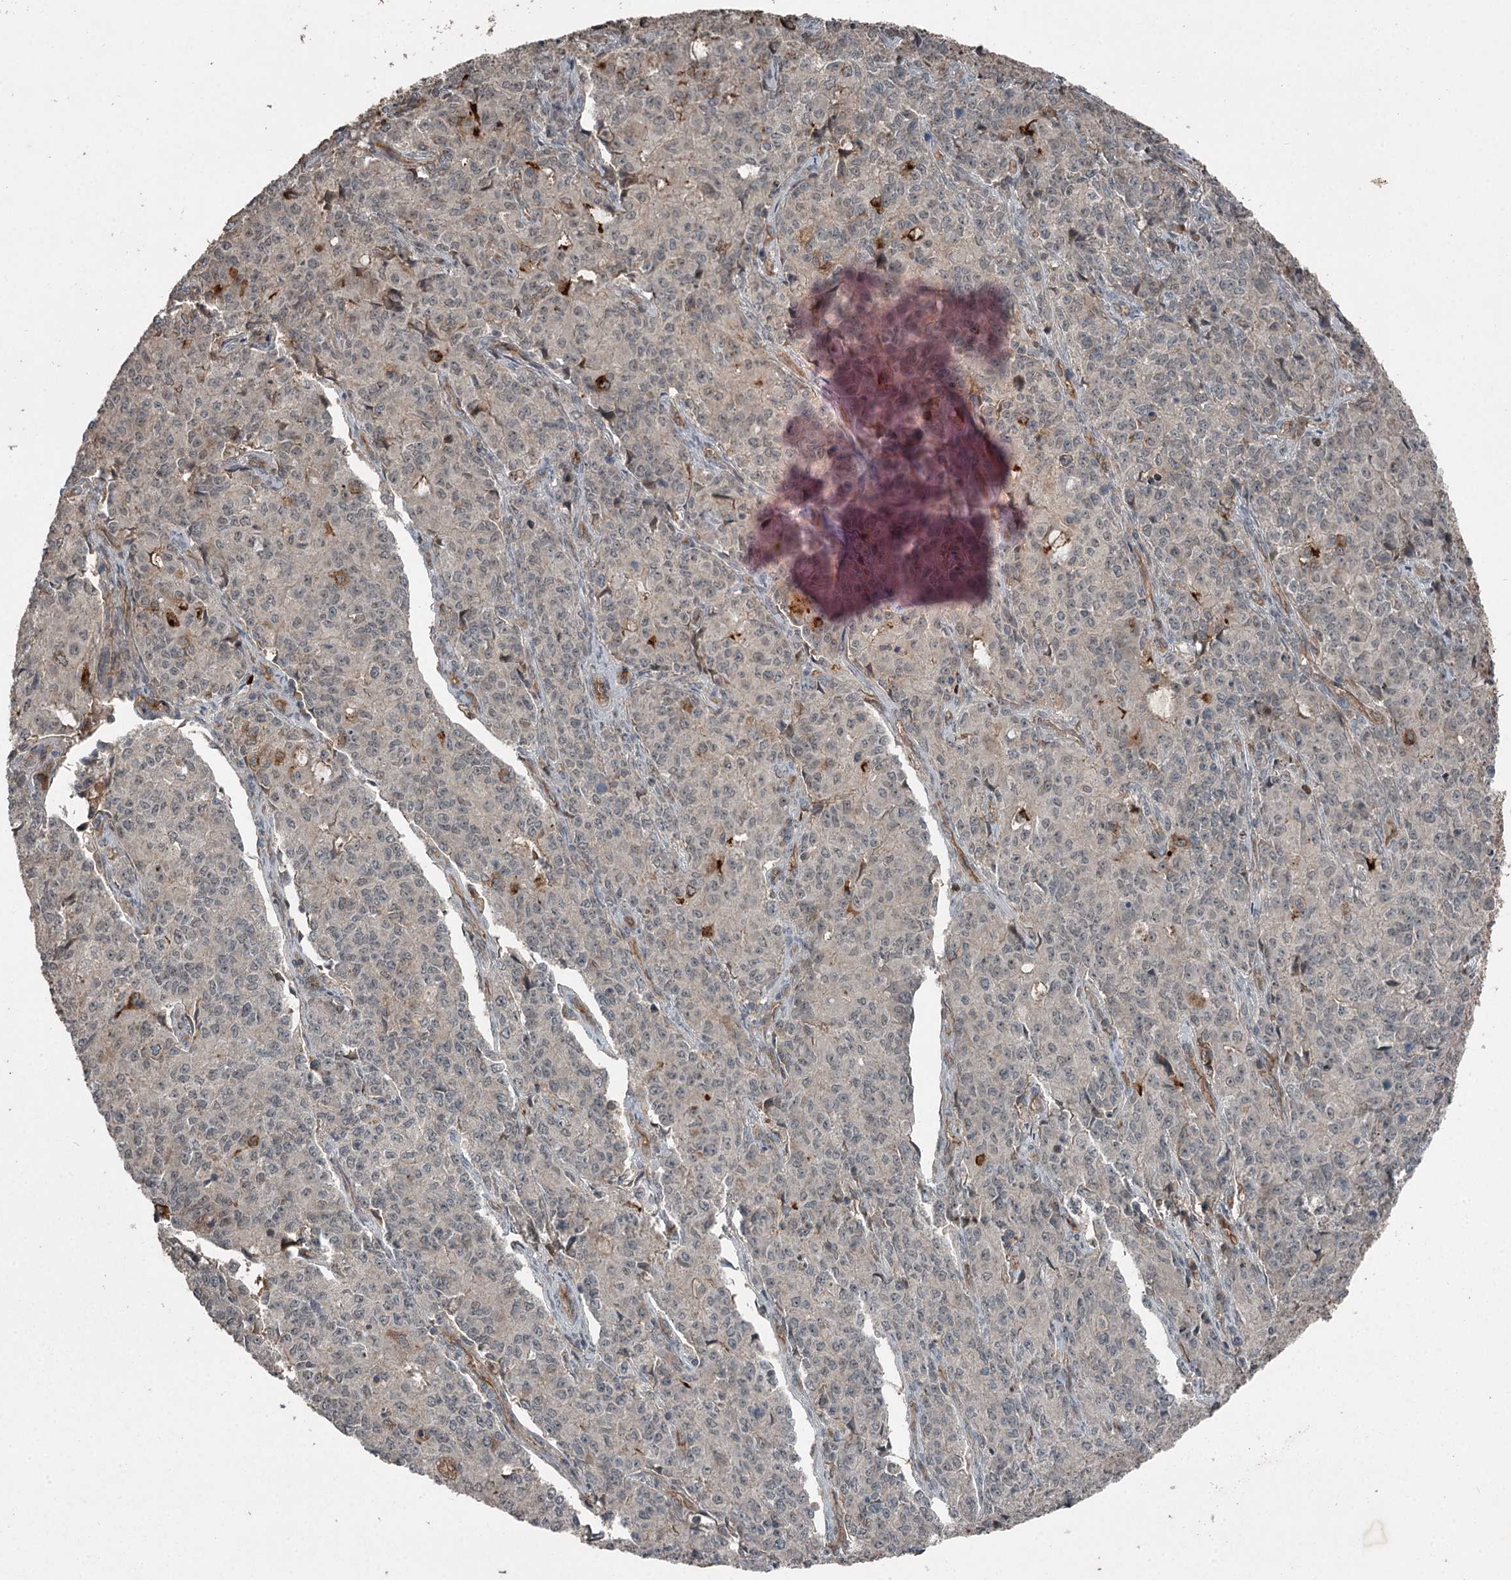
{"staining": {"intensity": "moderate", "quantity": "<25%", "location": "cytoplasmic/membranous"}, "tissue": "endometrial cancer", "cell_type": "Tumor cells", "image_type": "cancer", "snomed": [{"axis": "morphology", "description": "Adenocarcinoma, NOS"}, {"axis": "topography", "description": "Endometrium"}], "caption": "The micrograph reveals staining of endometrial cancer (adenocarcinoma), revealing moderate cytoplasmic/membranous protein positivity (brown color) within tumor cells. (Stains: DAB (3,3'-diaminobenzidine) in brown, nuclei in blue, Microscopy: brightfield microscopy at high magnification).", "gene": "SLC39A8", "patient": {"sex": "female", "age": 50}}